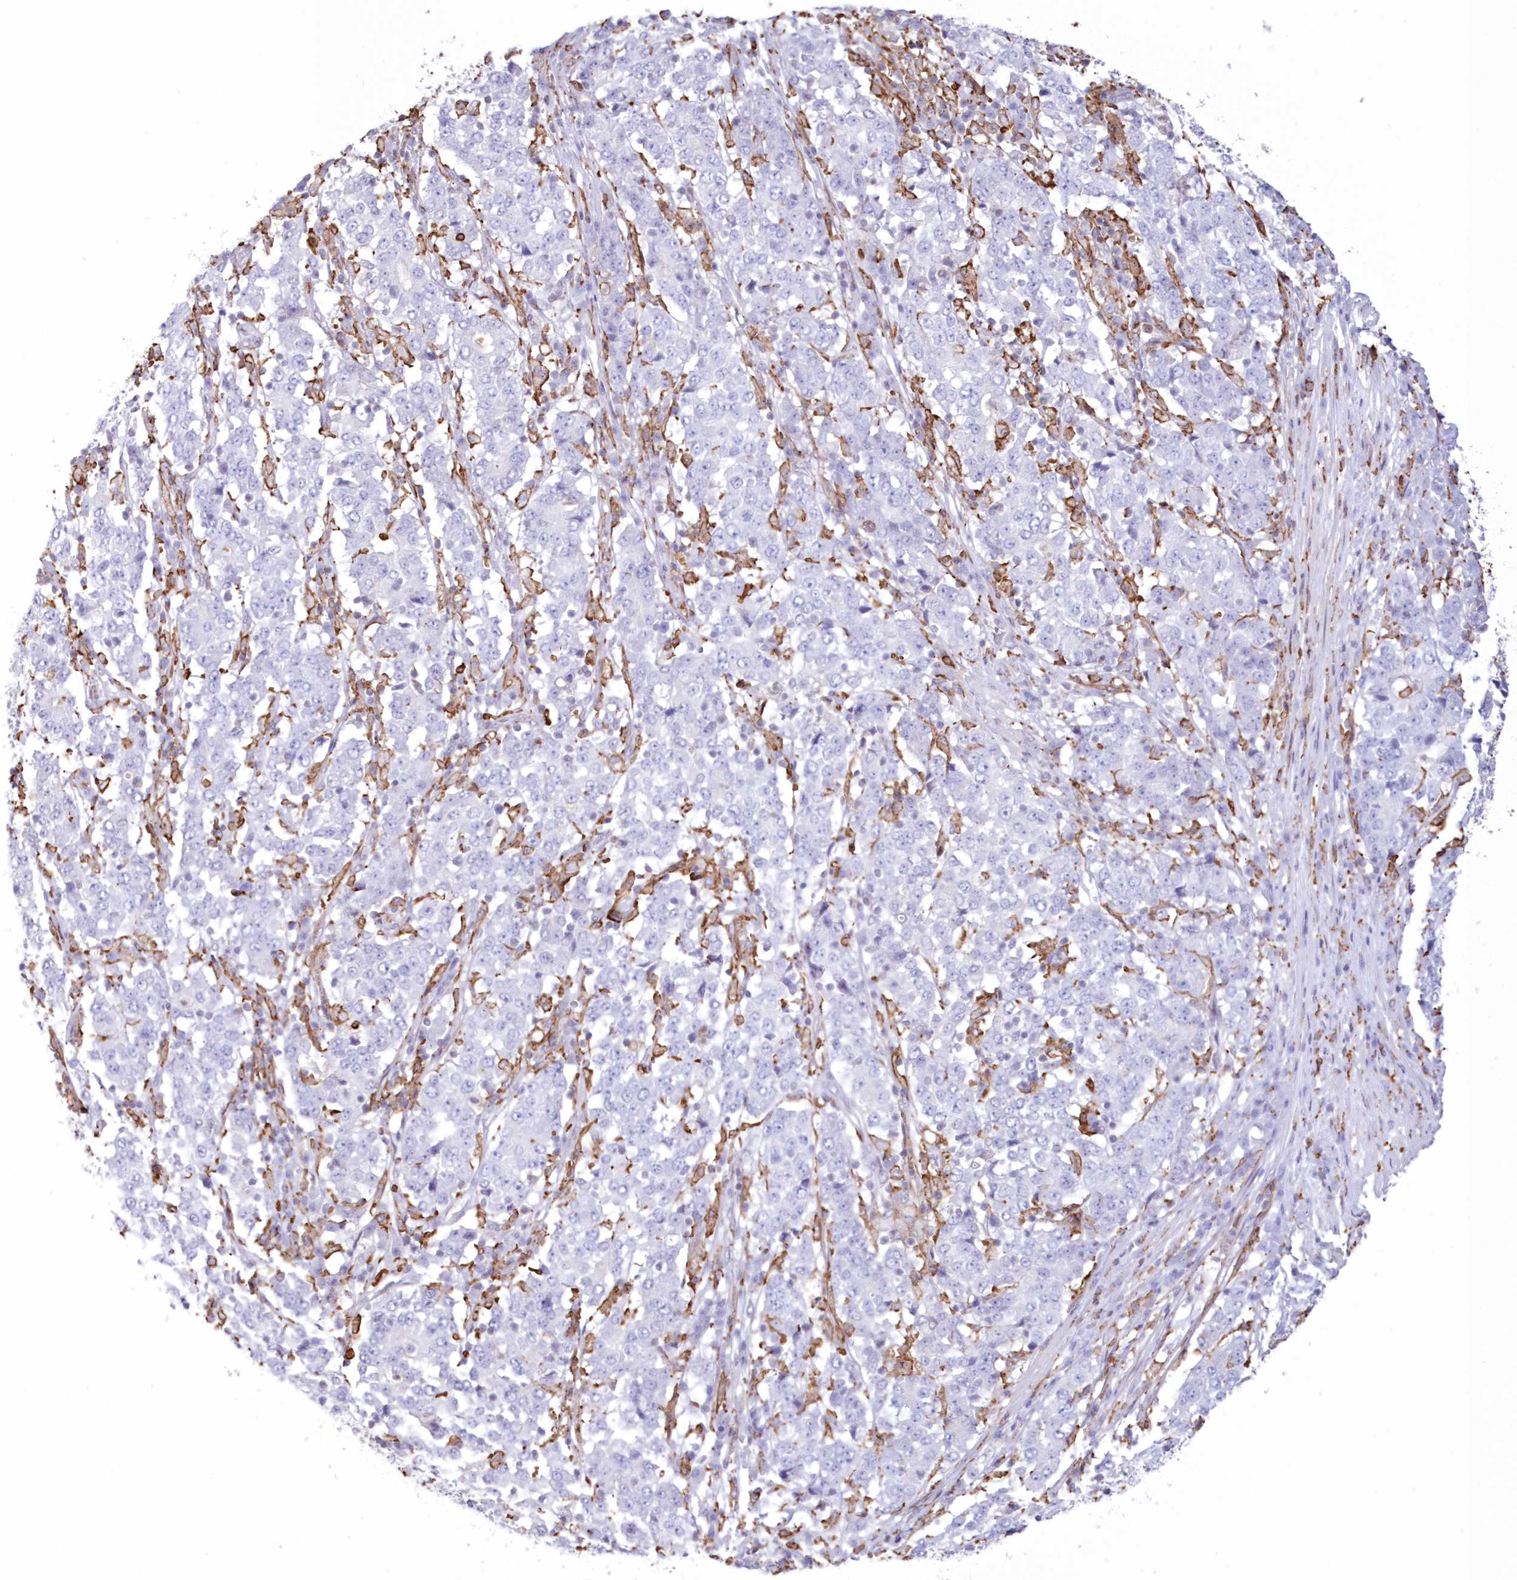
{"staining": {"intensity": "negative", "quantity": "none", "location": "none"}, "tissue": "stomach cancer", "cell_type": "Tumor cells", "image_type": "cancer", "snomed": [{"axis": "morphology", "description": "Adenocarcinoma, NOS"}, {"axis": "topography", "description": "Stomach"}], "caption": "Immunohistochemistry histopathology image of adenocarcinoma (stomach) stained for a protein (brown), which reveals no staining in tumor cells.", "gene": "C11orf1", "patient": {"sex": "male", "age": 59}}